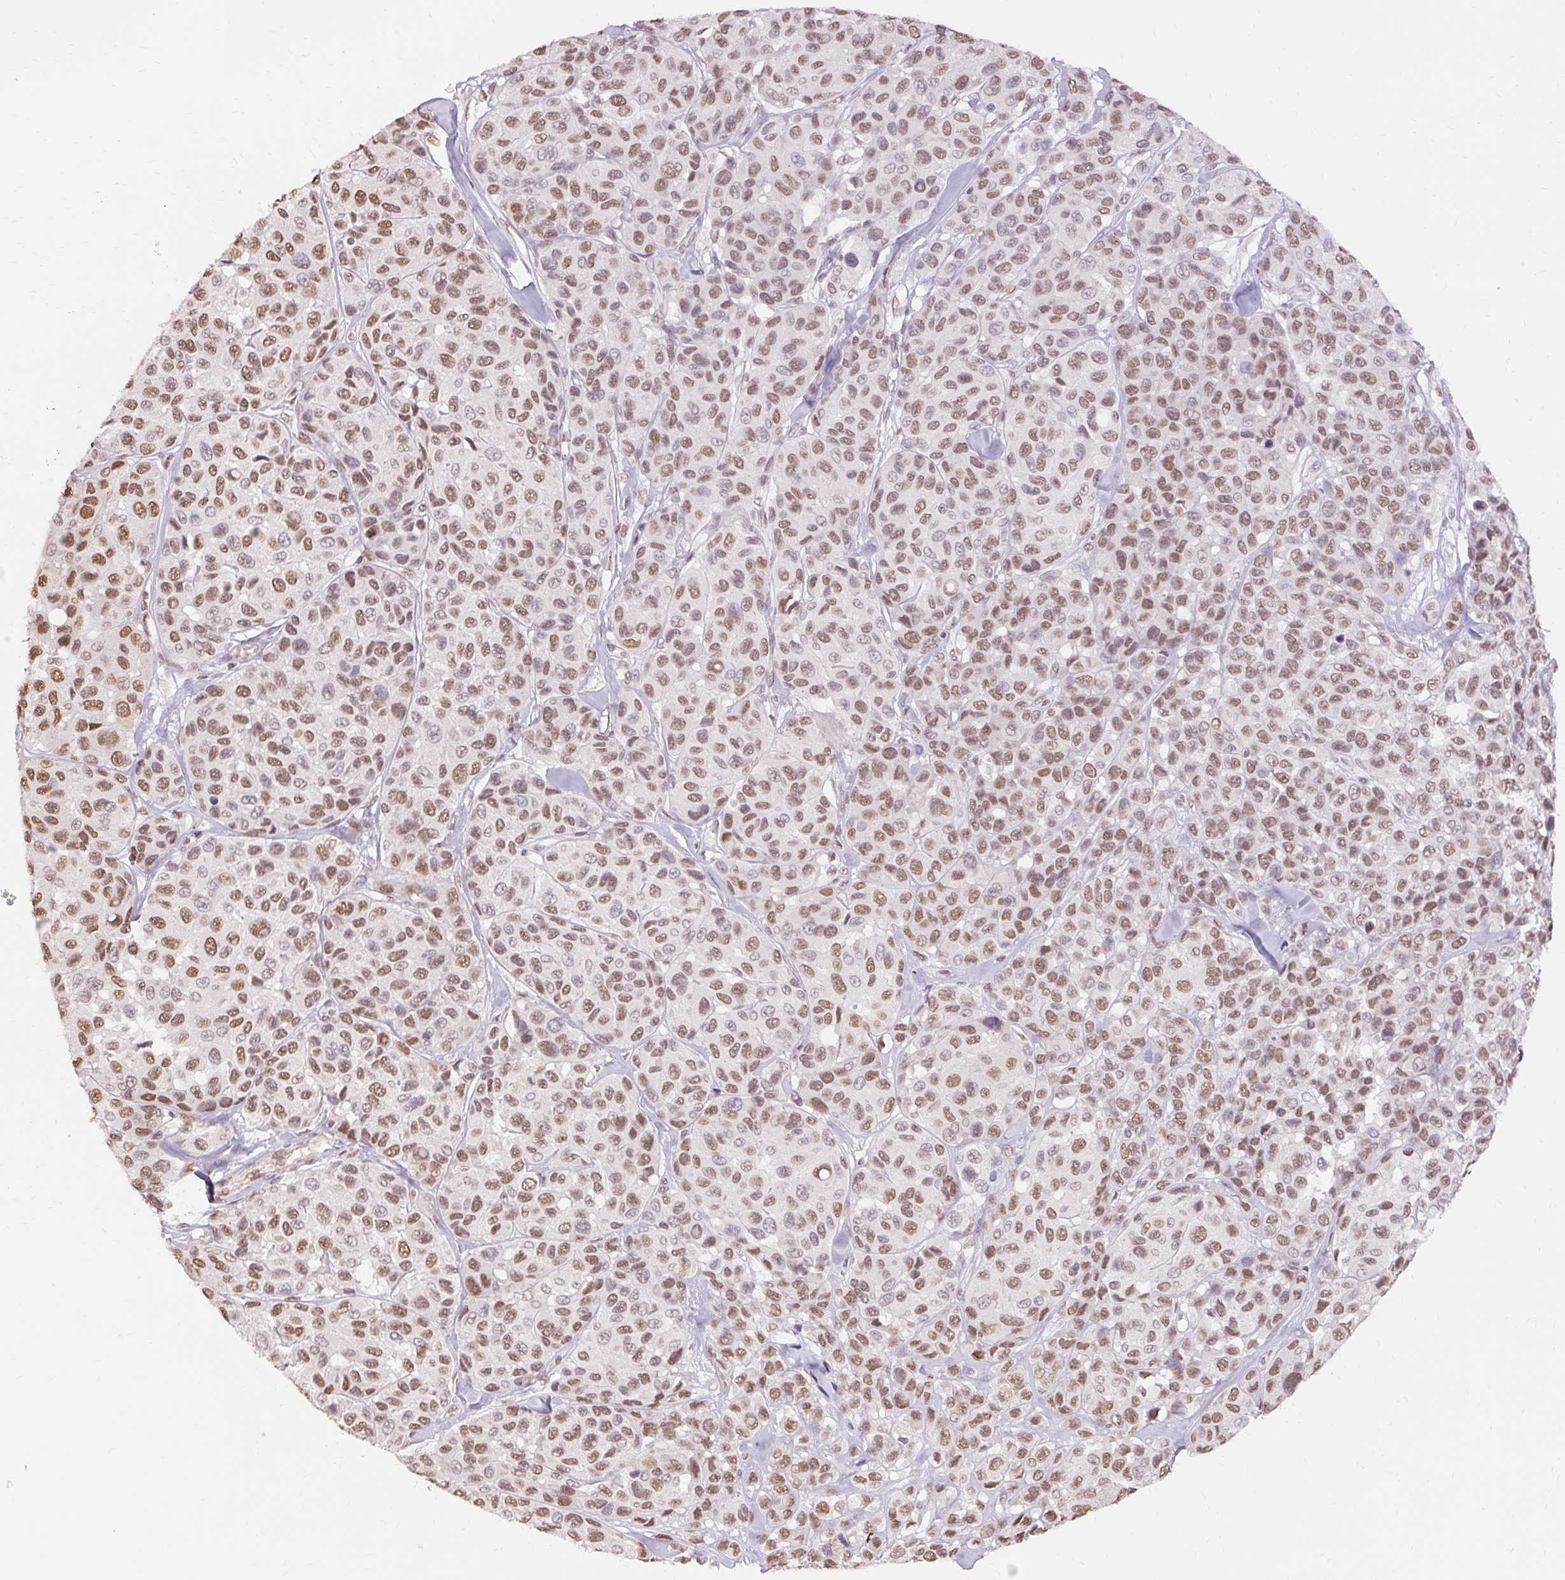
{"staining": {"intensity": "moderate", "quantity": ">75%", "location": "nuclear"}, "tissue": "melanoma", "cell_type": "Tumor cells", "image_type": "cancer", "snomed": [{"axis": "morphology", "description": "Malignant melanoma, NOS"}, {"axis": "topography", "description": "Skin"}], "caption": "DAB immunohistochemical staining of melanoma demonstrates moderate nuclear protein expression in about >75% of tumor cells. The protein is stained brown, and the nuclei are stained in blue (DAB IHC with brightfield microscopy, high magnification).", "gene": "NPIPB12", "patient": {"sex": "female", "age": 66}}